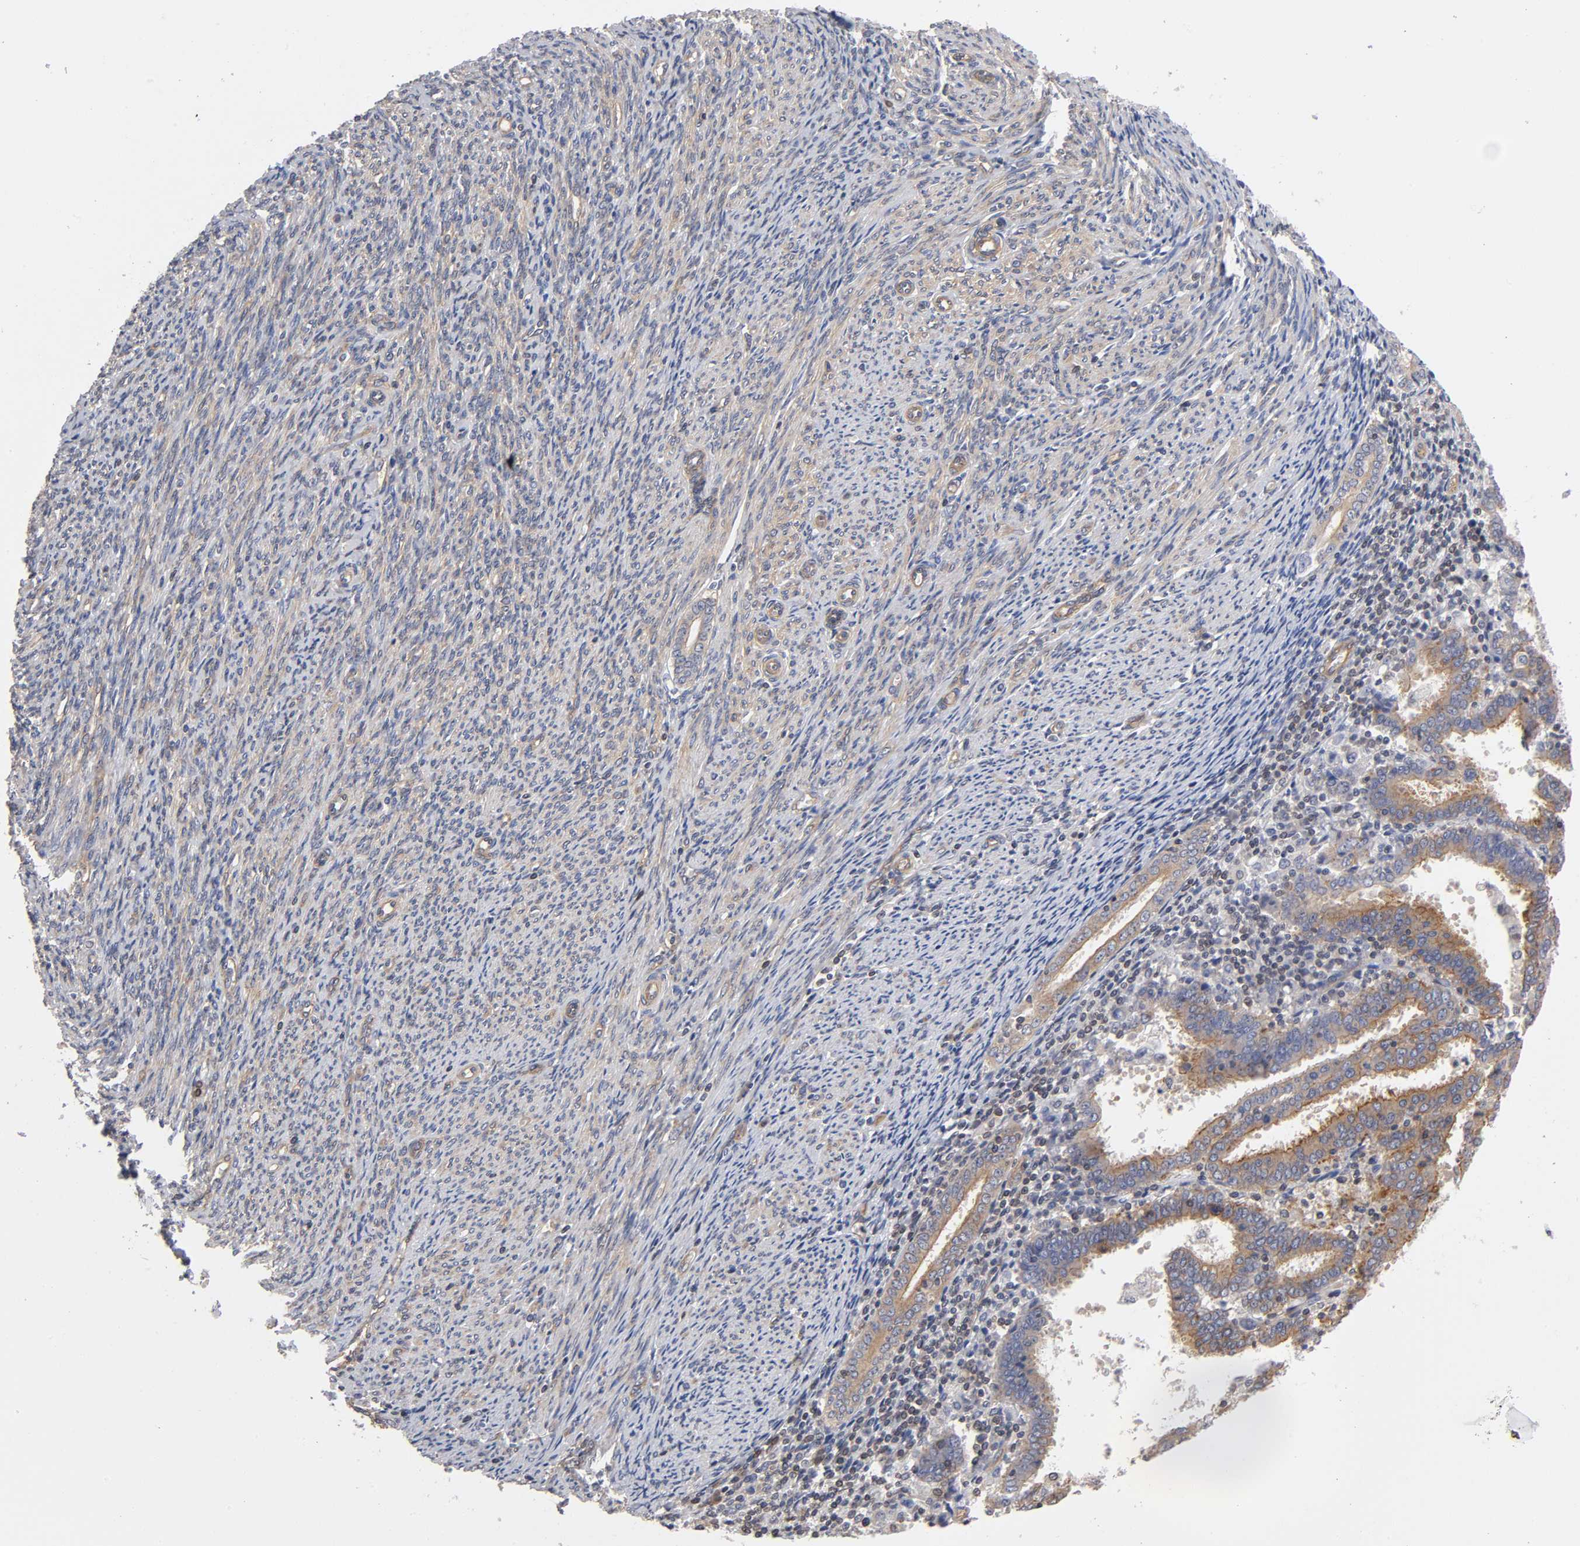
{"staining": {"intensity": "moderate", "quantity": ">75%", "location": "cytoplasmic/membranous"}, "tissue": "endometrial cancer", "cell_type": "Tumor cells", "image_type": "cancer", "snomed": [{"axis": "morphology", "description": "Adenocarcinoma, NOS"}, {"axis": "topography", "description": "Uterus"}], "caption": "This photomicrograph demonstrates immunohistochemistry (IHC) staining of human endometrial adenocarcinoma, with medium moderate cytoplasmic/membranous expression in approximately >75% of tumor cells.", "gene": "STRN3", "patient": {"sex": "female", "age": 83}}